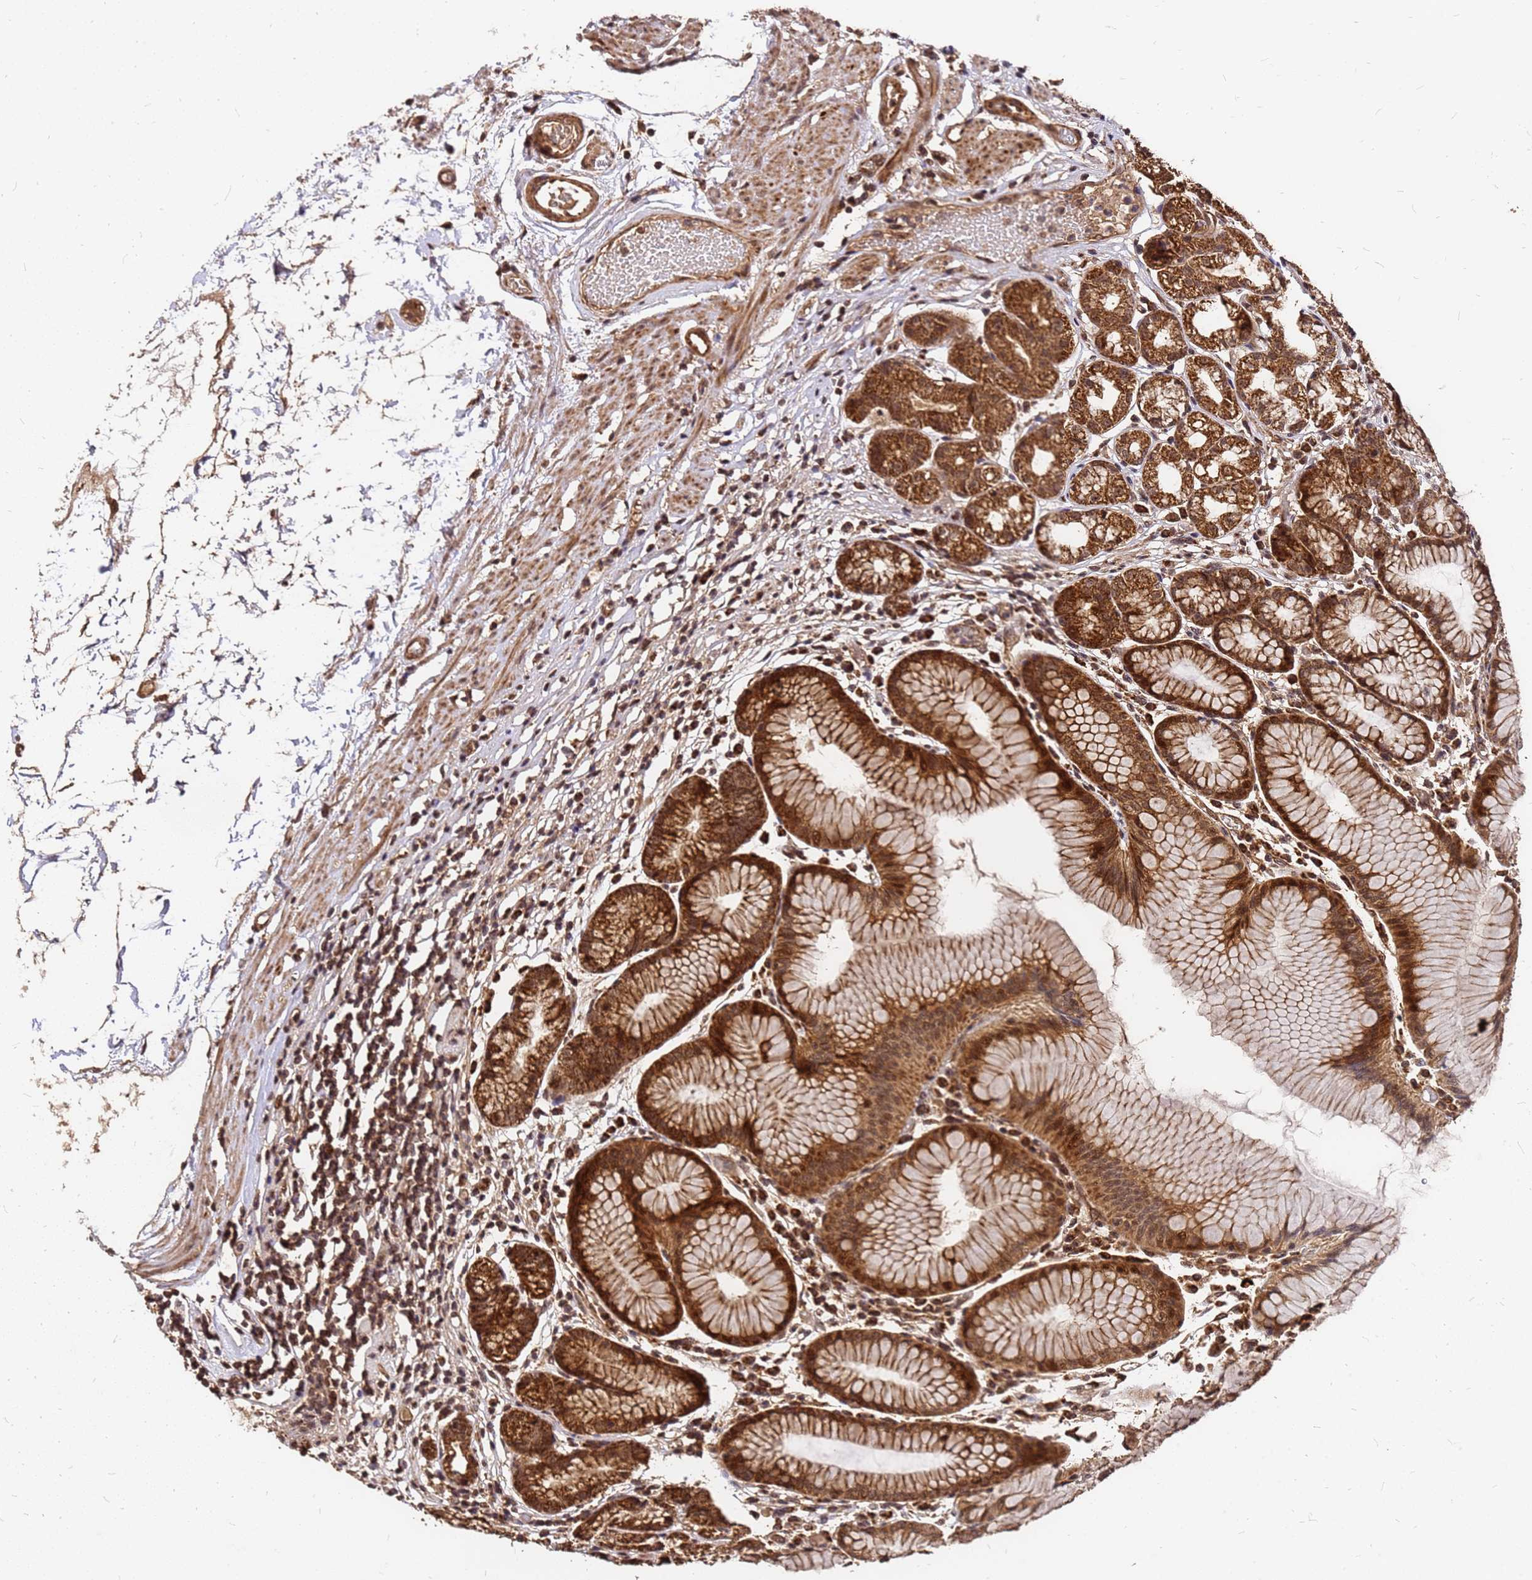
{"staining": {"intensity": "strong", "quantity": ">75%", "location": "cytoplasmic/membranous,nuclear"}, "tissue": "stomach", "cell_type": "Glandular cells", "image_type": "normal", "snomed": [{"axis": "morphology", "description": "Normal tissue, NOS"}, {"axis": "topography", "description": "Stomach"}], "caption": "About >75% of glandular cells in unremarkable stomach display strong cytoplasmic/membranous,nuclear protein staining as visualized by brown immunohistochemical staining.", "gene": "GPATCH8", "patient": {"sex": "female", "age": 57}}